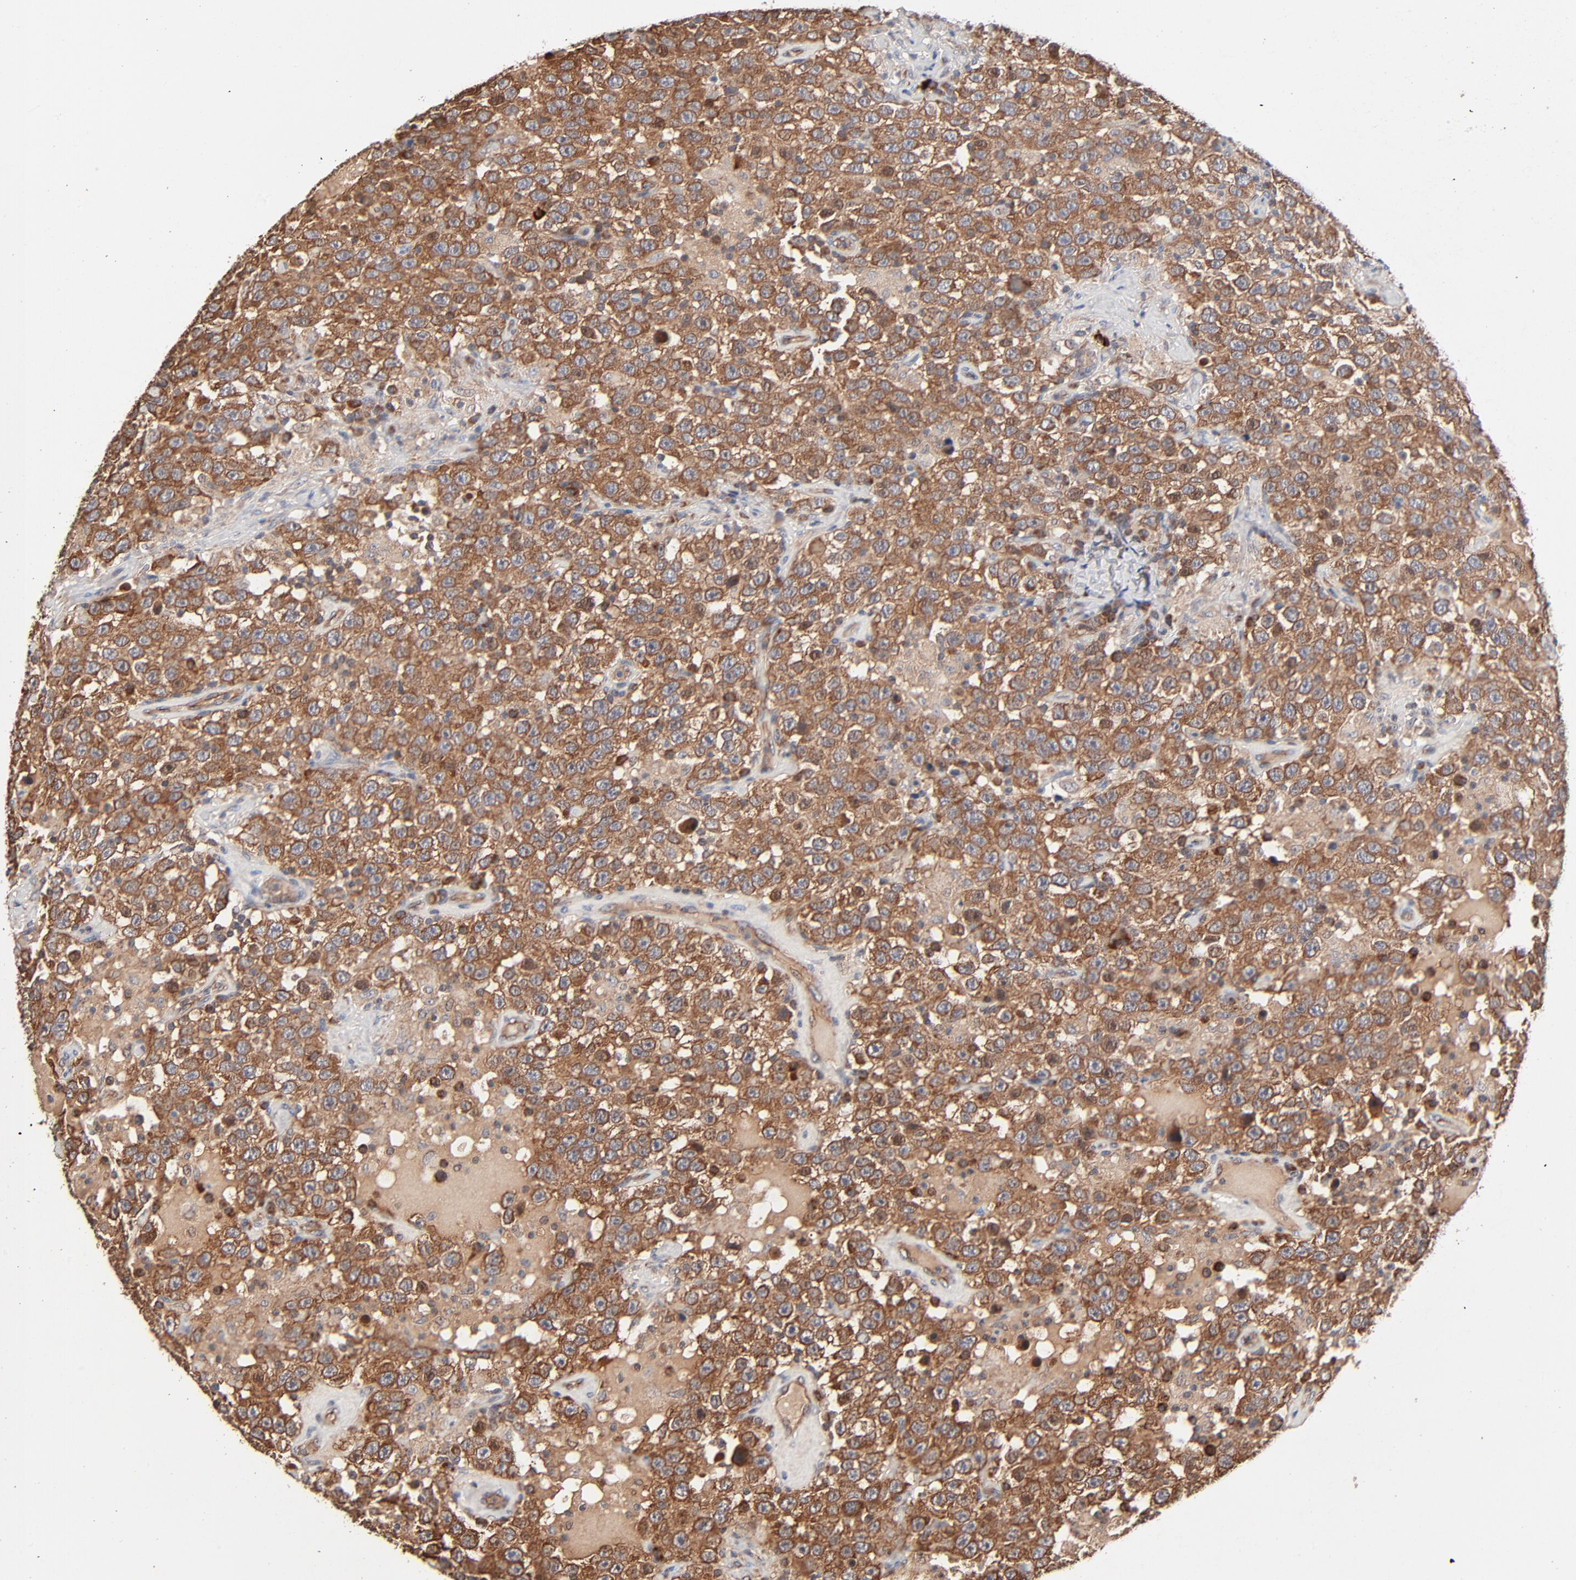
{"staining": {"intensity": "strong", "quantity": ">75%", "location": "cytoplasmic/membranous"}, "tissue": "testis cancer", "cell_type": "Tumor cells", "image_type": "cancer", "snomed": [{"axis": "morphology", "description": "Seminoma, NOS"}, {"axis": "topography", "description": "Testis"}], "caption": "Seminoma (testis) tissue exhibits strong cytoplasmic/membranous expression in approximately >75% of tumor cells", "gene": "ABLIM3", "patient": {"sex": "male", "age": 41}}